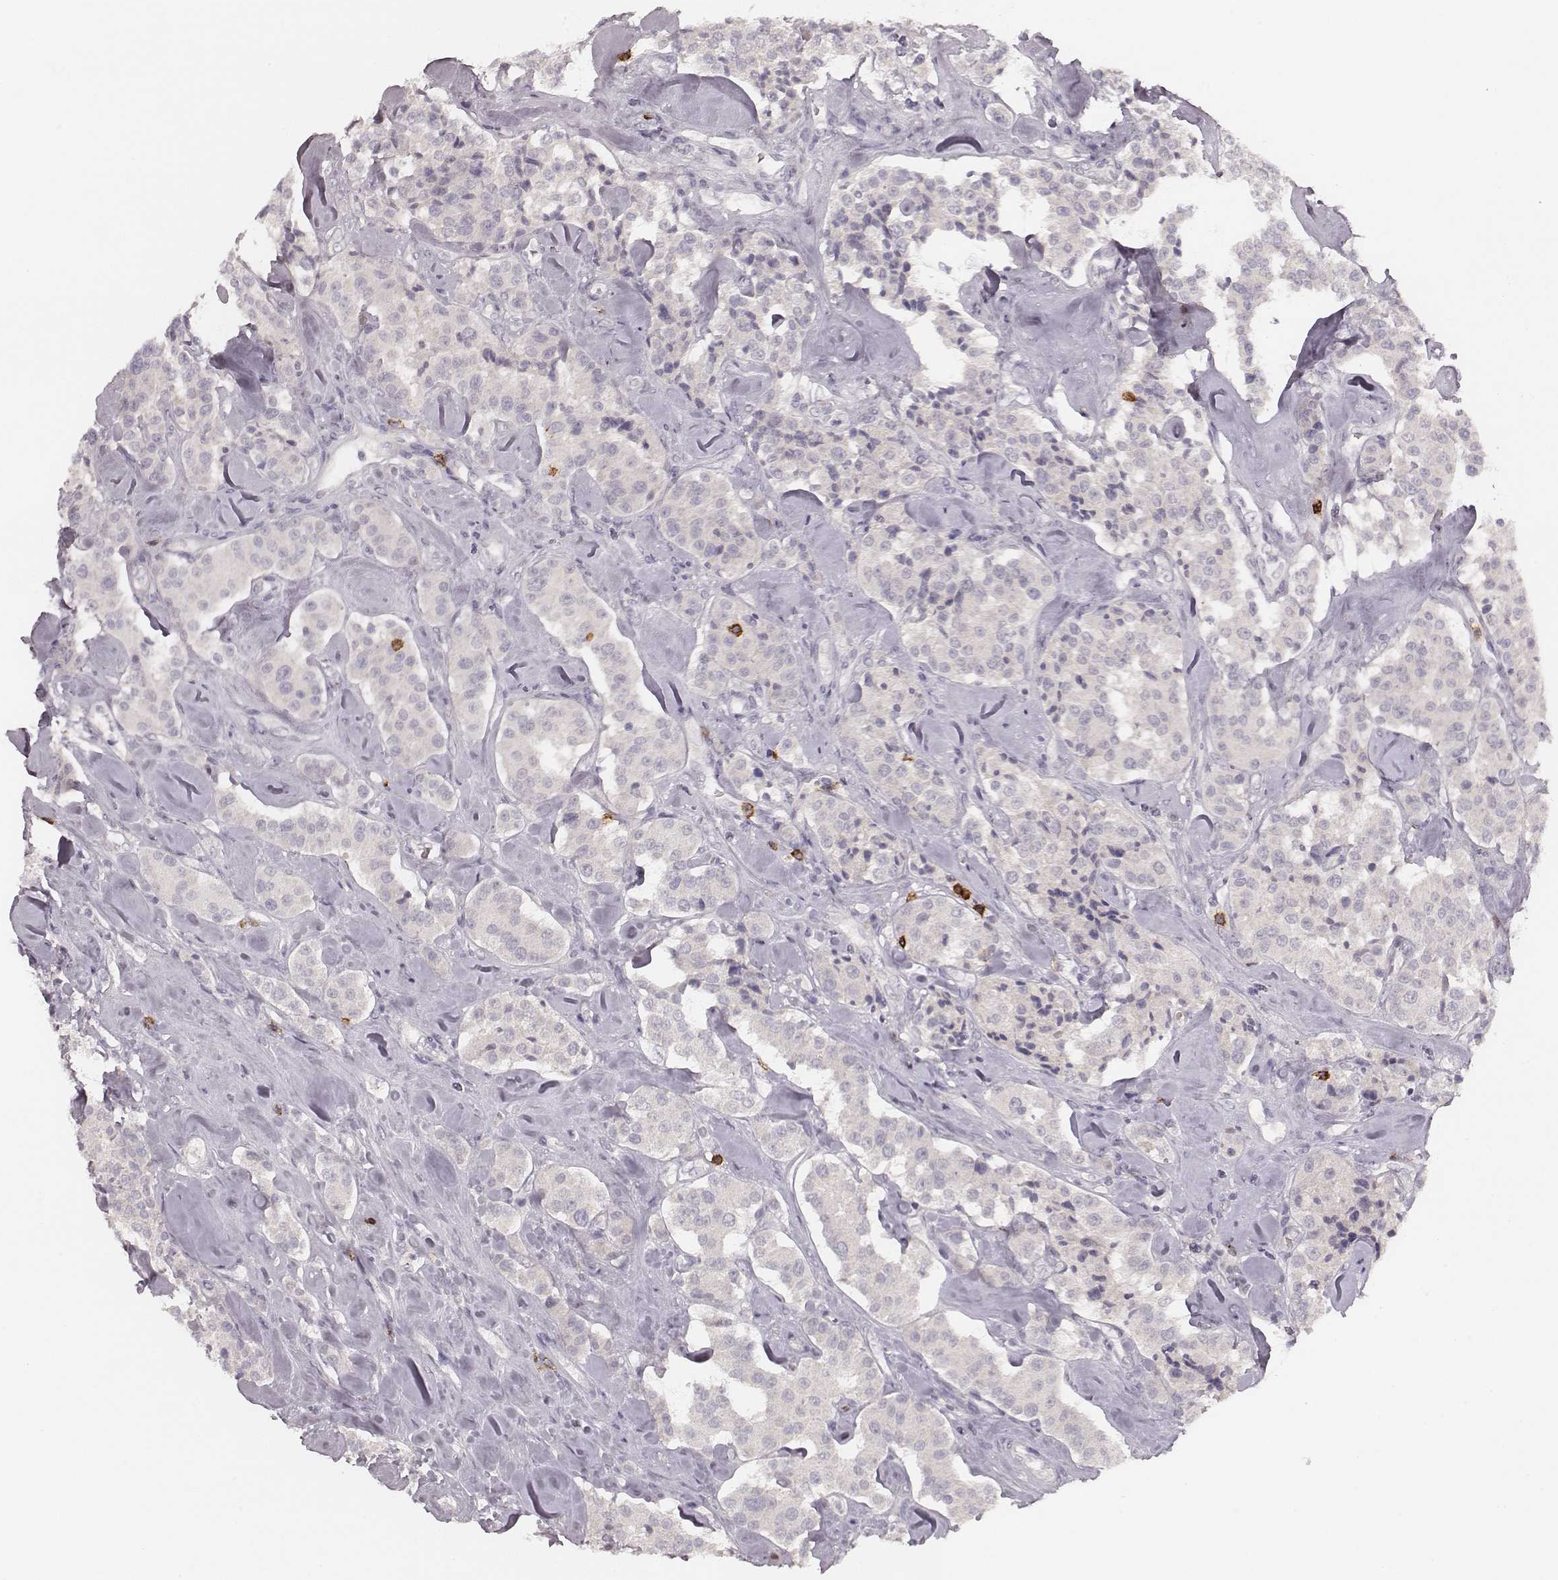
{"staining": {"intensity": "negative", "quantity": "none", "location": "none"}, "tissue": "carcinoid", "cell_type": "Tumor cells", "image_type": "cancer", "snomed": [{"axis": "morphology", "description": "Carcinoid, malignant, NOS"}, {"axis": "topography", "description": "Pancreas"}], "caption": "Human malignant carcinoid stained for a protein using IHC displays no positivity in tumor cells.", "gene": "CD8A", "patient": {"sex": "male", "age": 41}}